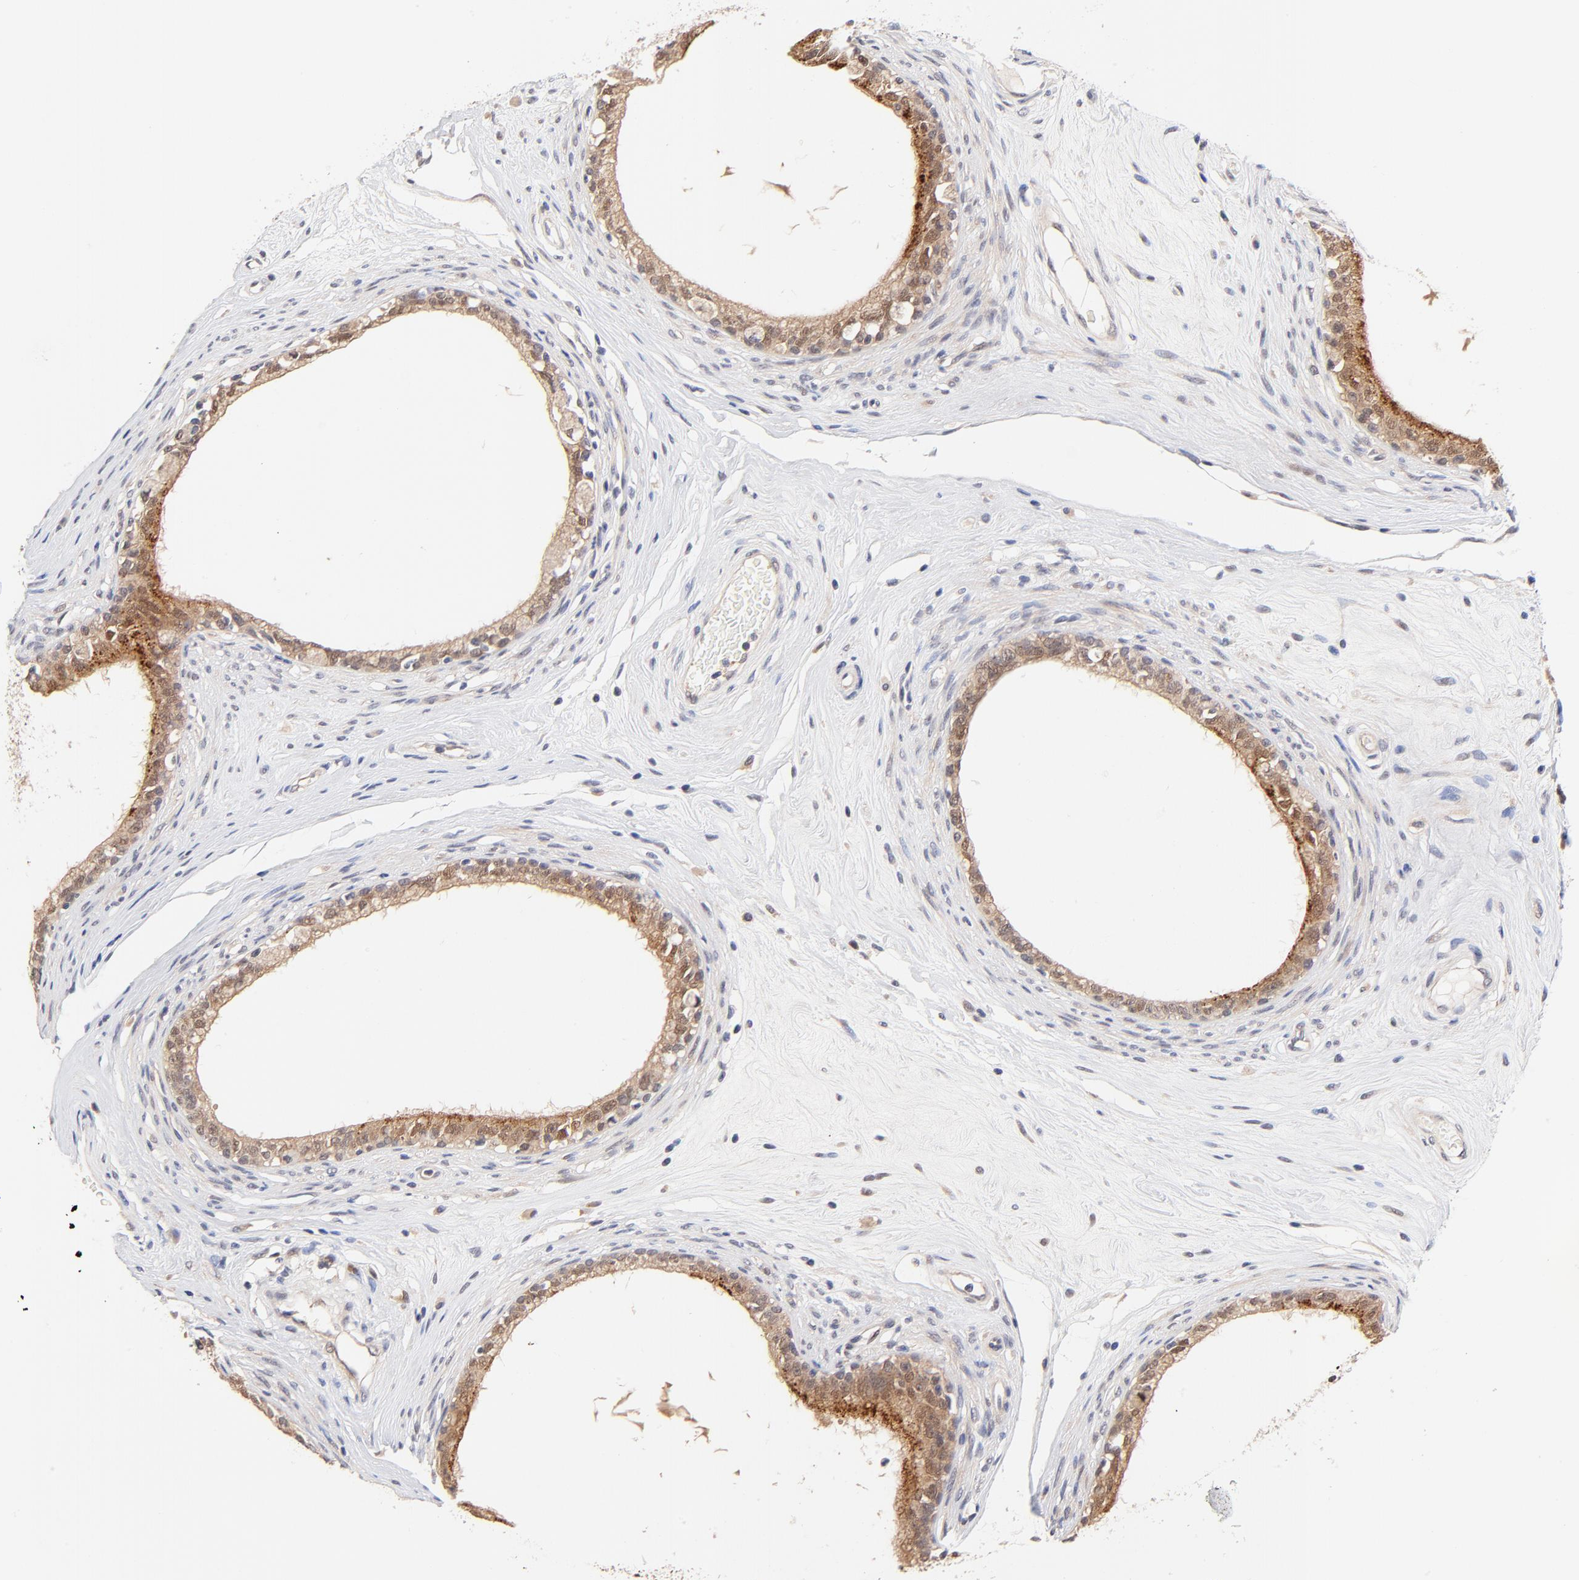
{"staining": {"intensity": "strong", "quantity": ">75%", "location": "cytoplasmic/membranous,nuclear"}, "tissue": "epididymis", "cell_type": "Glandular cells", "image_type": "normal", "snomed": [{"axis": "morphology", "description": "Normal tissue, NOS"}, {"axis": "morphology", "description": "Inflammation, NOS"}, {"axis": "topography", "description": "Epididymis"}], "caption": "Immunohistochemical staining of benign human epididymis displays >75% levels of strong cytoplasmic/membranous,nuclear protein positivity in about >75% of glandular cells.", "gene": "TXNL1", "patient": {"sex": "male", "age": 84}}